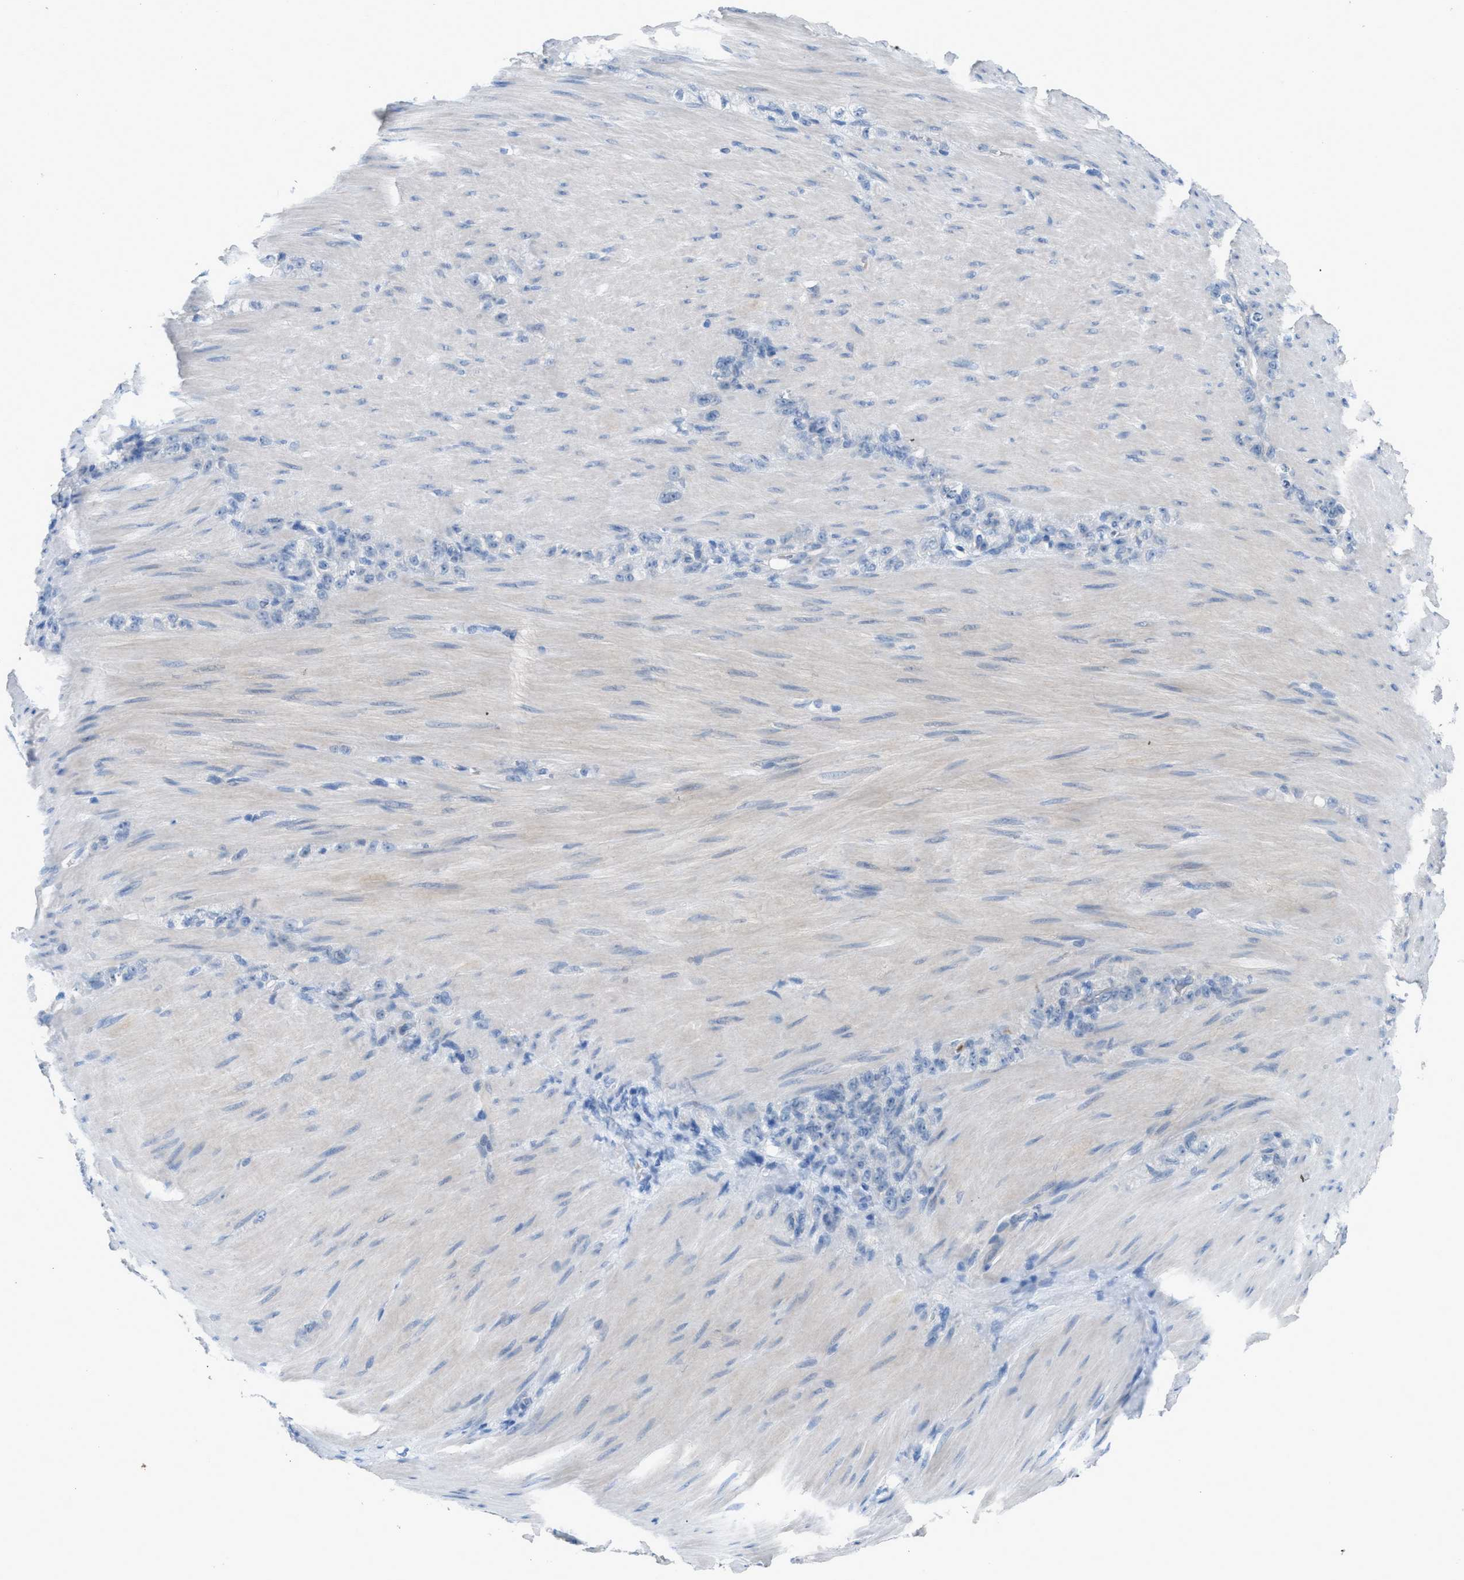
{"staining": {"intensity": "negative", "quantity": "none", "location": "none"}, "tissue": "stomach cancer", "cell_type": "Tumor cells", "image_type": "cancer", "snomed": [{"axis": "morphology", "description": "Normal tissue, NOS"}, {"axis": "morphology", "description": "Adenocarcinoma, NOS"}, {"axis": "topography", "description": "Stomach"}], "caption": "The immunohistochemistry photomicrograph has no significant positivity in tumor cells of stomach cancer (adenocarcinoma) tissue.", "gene": "CFAP77", "patient": {"sex": "male", "age": 82}}